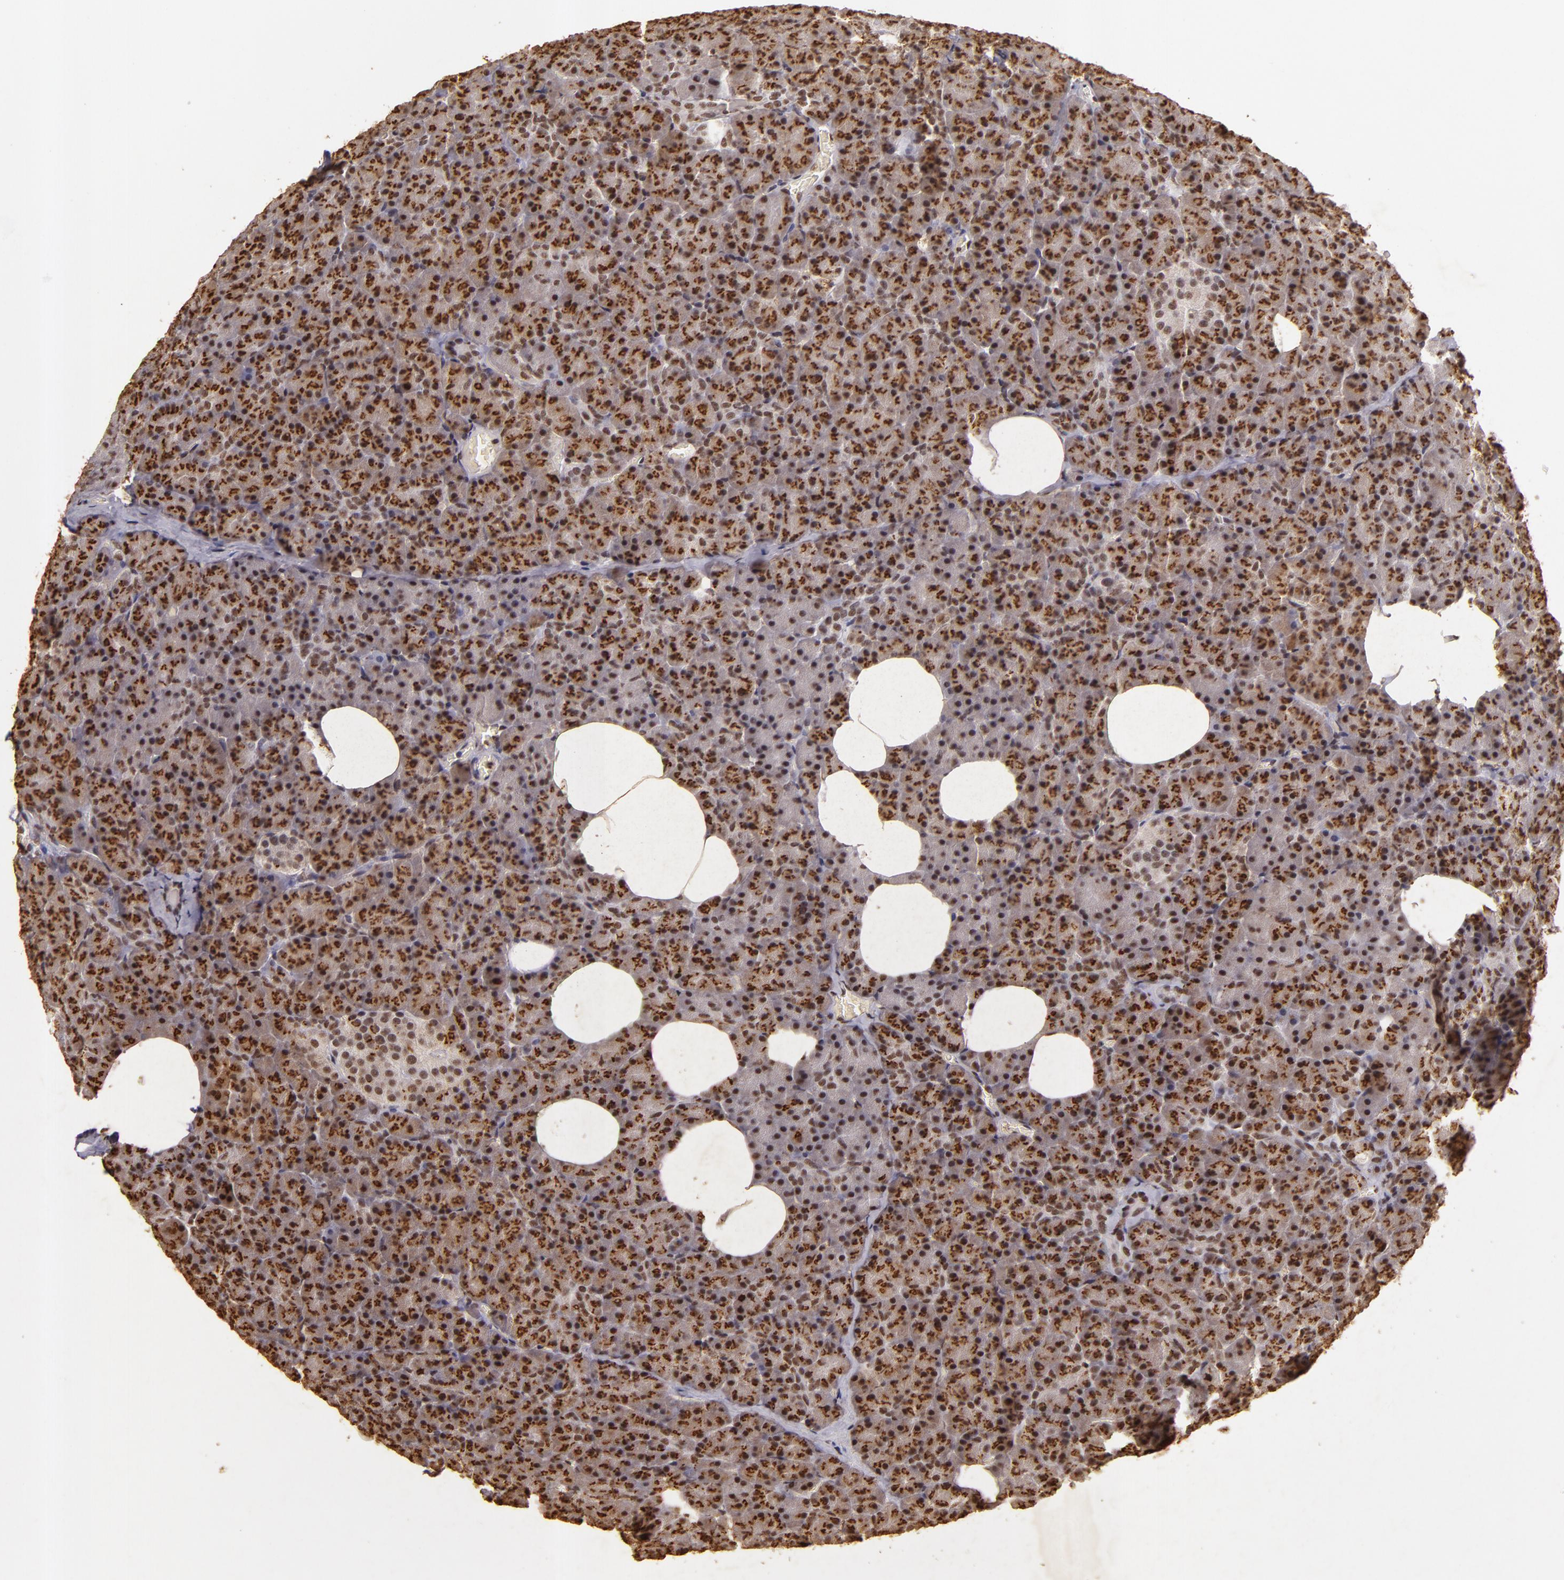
{"staining": {"intensity": "weak", "quantity": ">75%", "location": "cytoplasmic/membranous,nuclear"}, "tissue": "pancreas", "cell_type": "Exocrine glandular cells", "image_type": "normal", "snomed": [{"axis": "morphology", "description": "Normal tissue, NOS"}, {"axis": "topography", "description": "Pancreas"}], "caption": "A high-resolution image shows immunohistochemistry staining of benign pancreas, which demonstrates weak cytoplasmic/membranous,nuclear expression in about >75% of exocrine glandular cells.", "gene": "CBX3", "patient": {"sex": "female", "age": 35}}